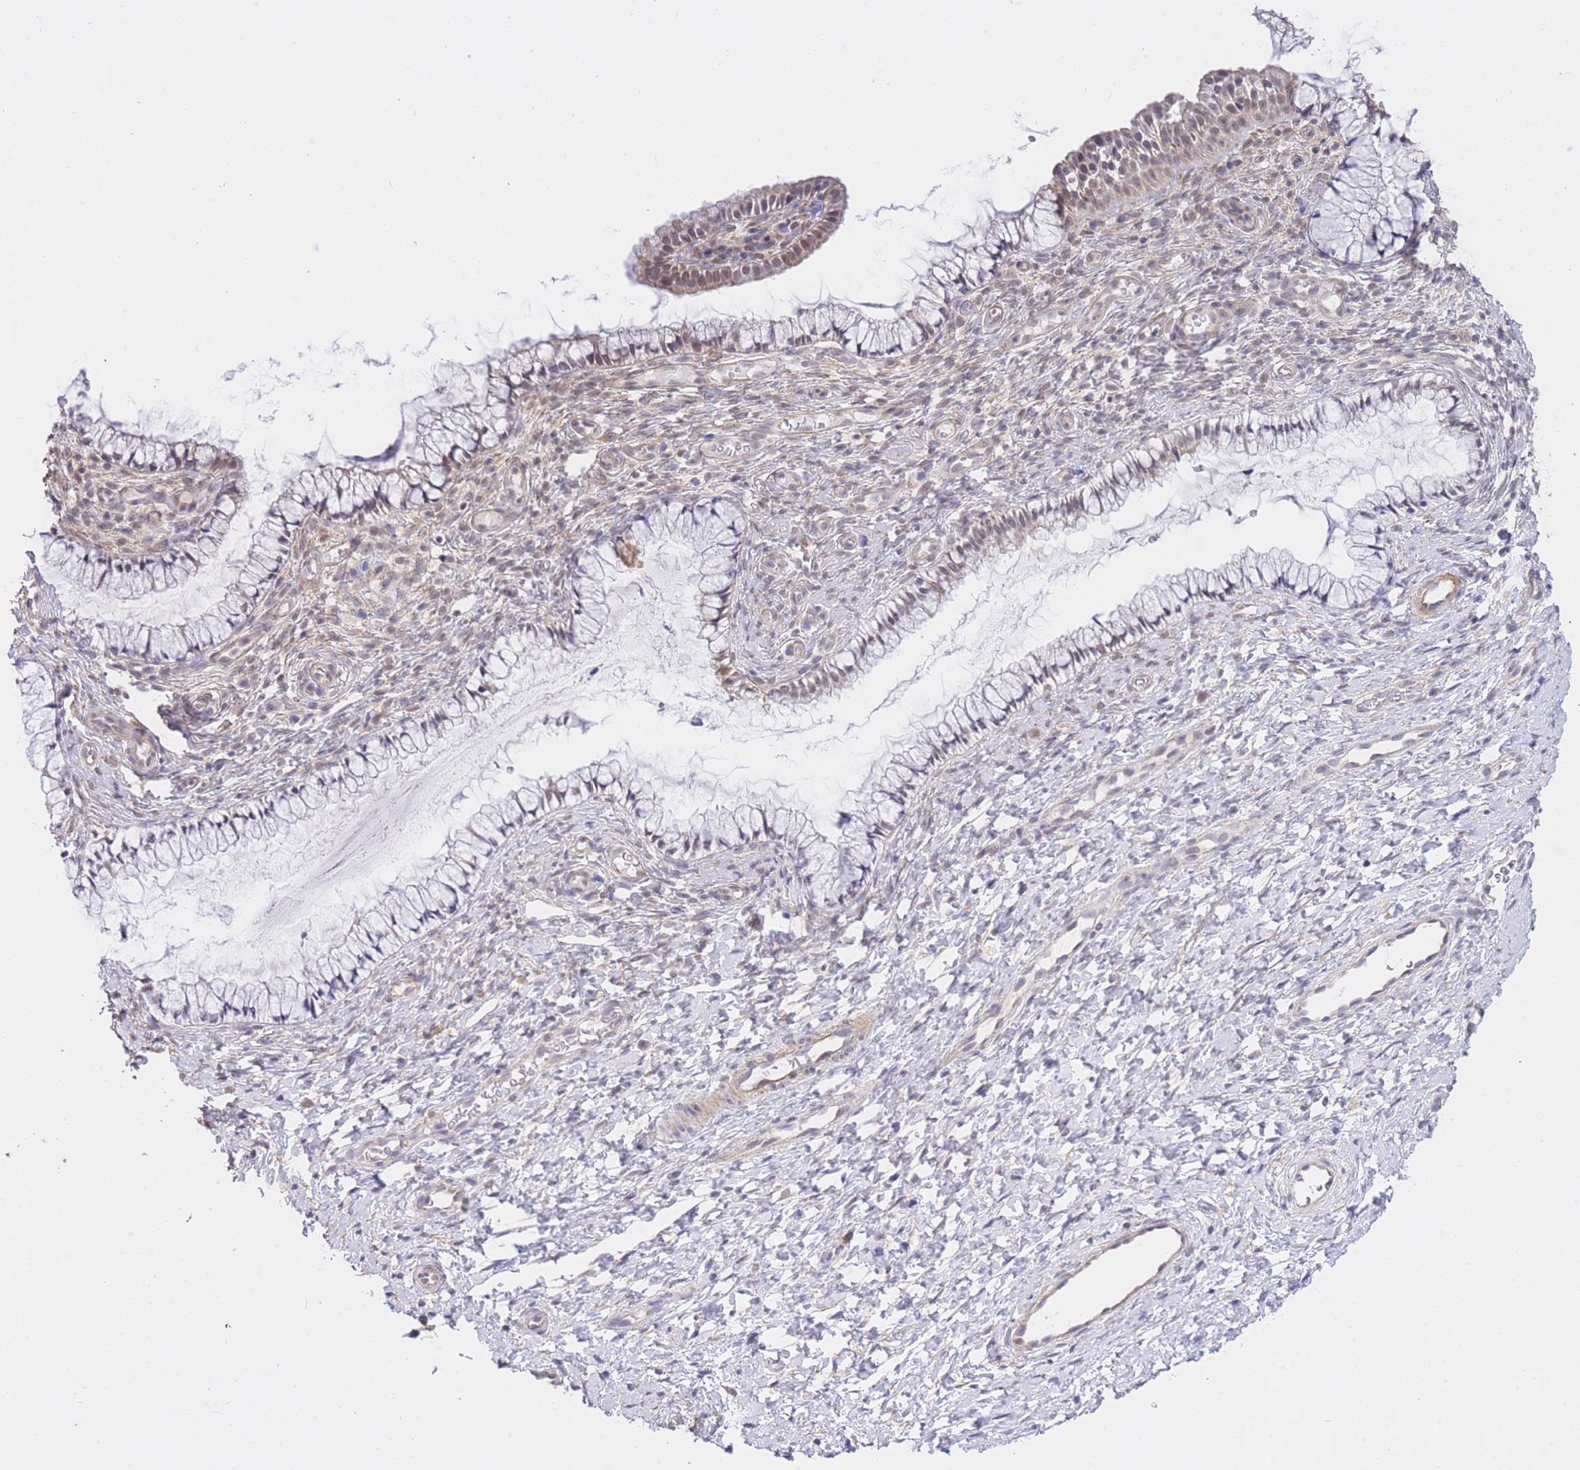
{"staining": {"intensity": "weak", "quantity": "<25%", "location": "cytoplasmic/membranous"}, "tissue": "cervix", "cell_type": "Glandular cells", "image_type": "normal", "snomed": [{"axis": "morphology", "description": "Normal tissue, NOS"}, {"axis": "topography", "description": "Cervix"}], "caption": "Protein analysis of normal cervix exhibits no significant positivity in glandular cells. (Immunohistochemistry (ihc), brightfield microscopy, high magnification).", "gene": "CTBP1", "patient": {"sex": "female", "age": 36}}